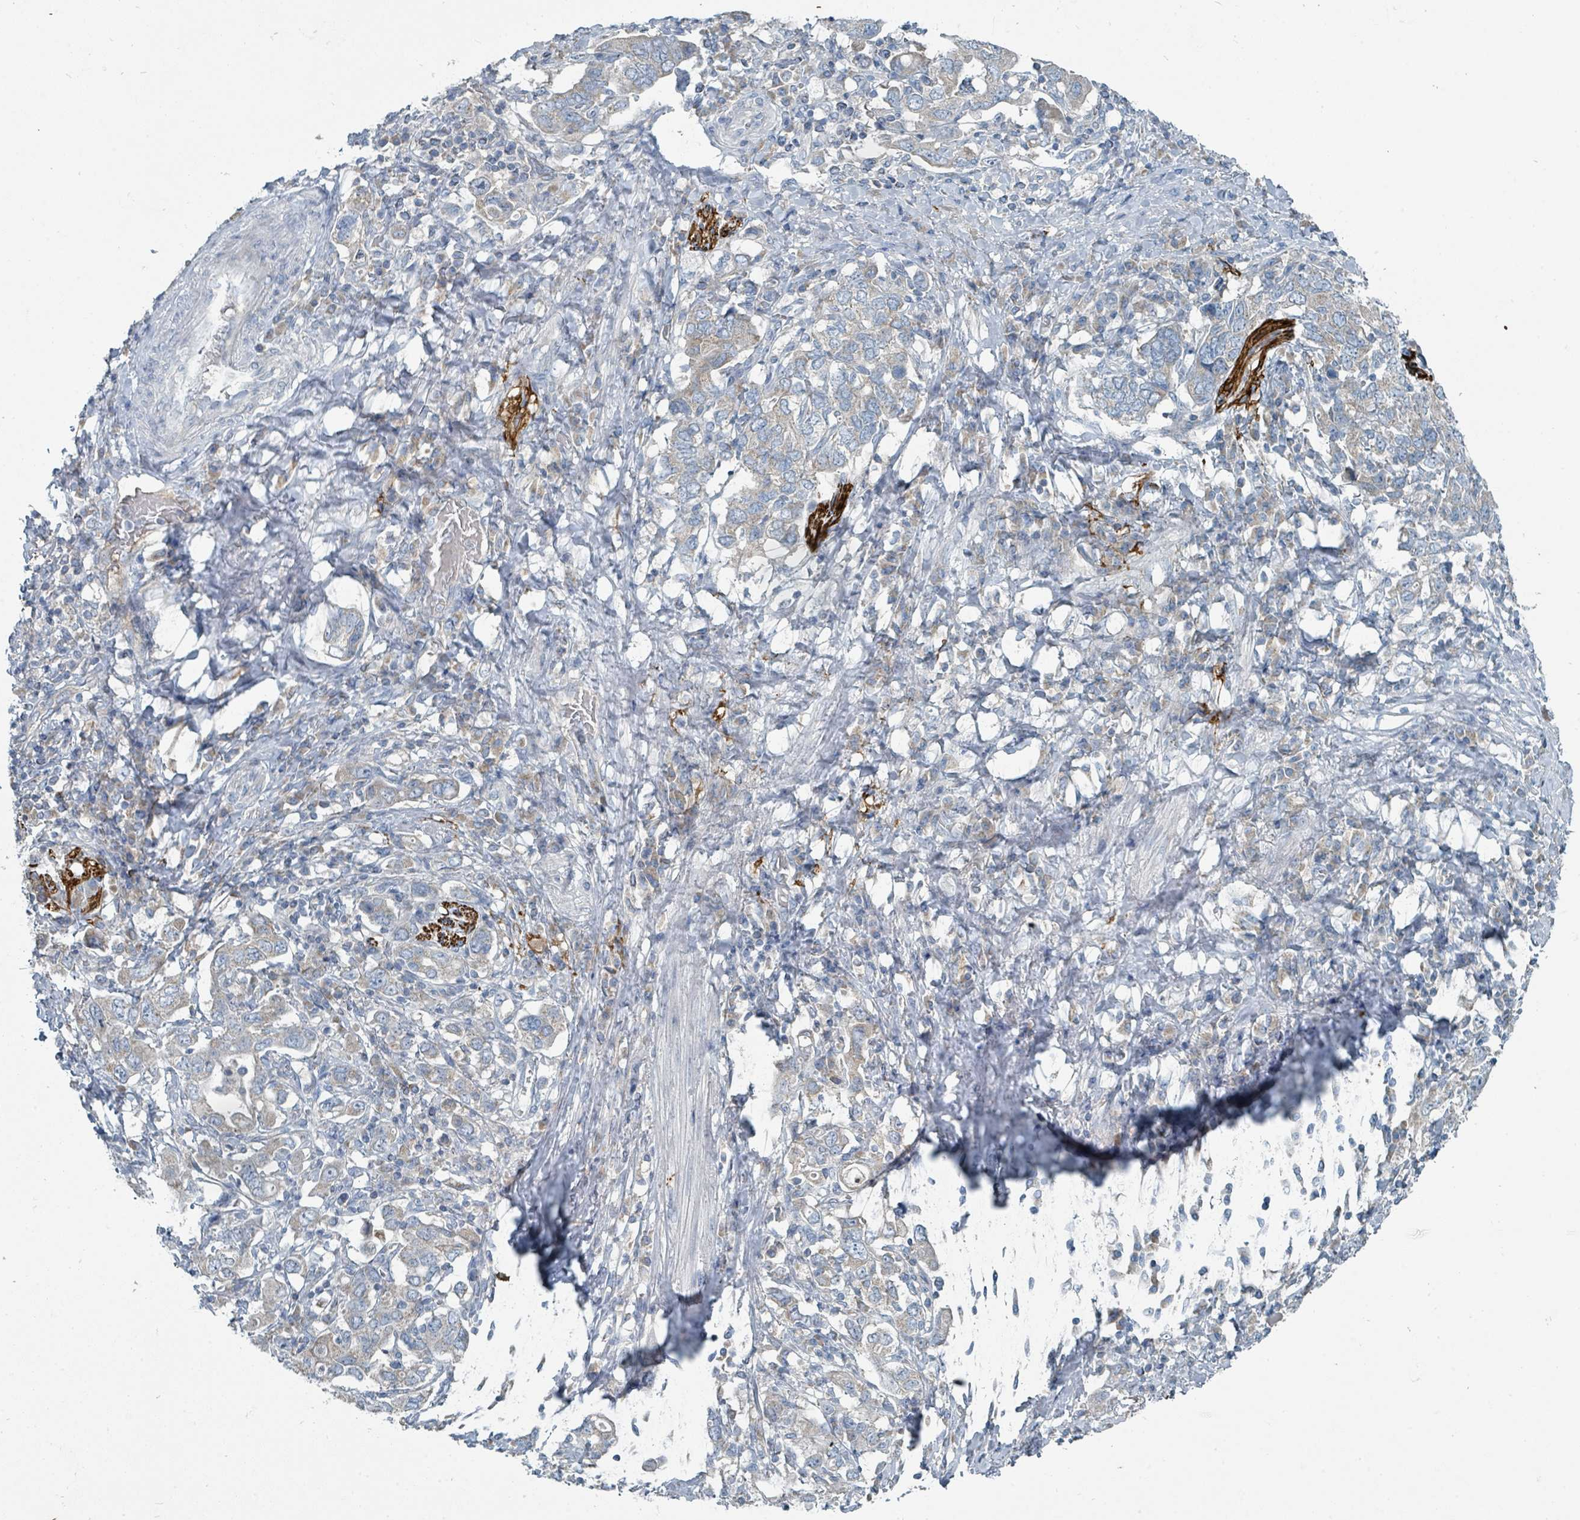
{"staining": {"intensity": "weak", "quantity": "<25%", "location": "cytoplasmic/membranous"}, "tissue": "stomach cancer", "cell_type": "Tumor cells", "image_type": "cancer", "snomed": [{"axis": "morphology", "description": "Adenocarcinoma, NOS"}, {"axis": "topography", "description": "Stomach, upper"}, {"axis": "topography", "description": "Stomach"}], "caption": "Adenocarcinoma (stomach) stained for a protein using immunohistochemistry (IHC) displays no staining tumor cells.", "gene": "RASA4", "patient": {"sex": "male", "age": 62}}